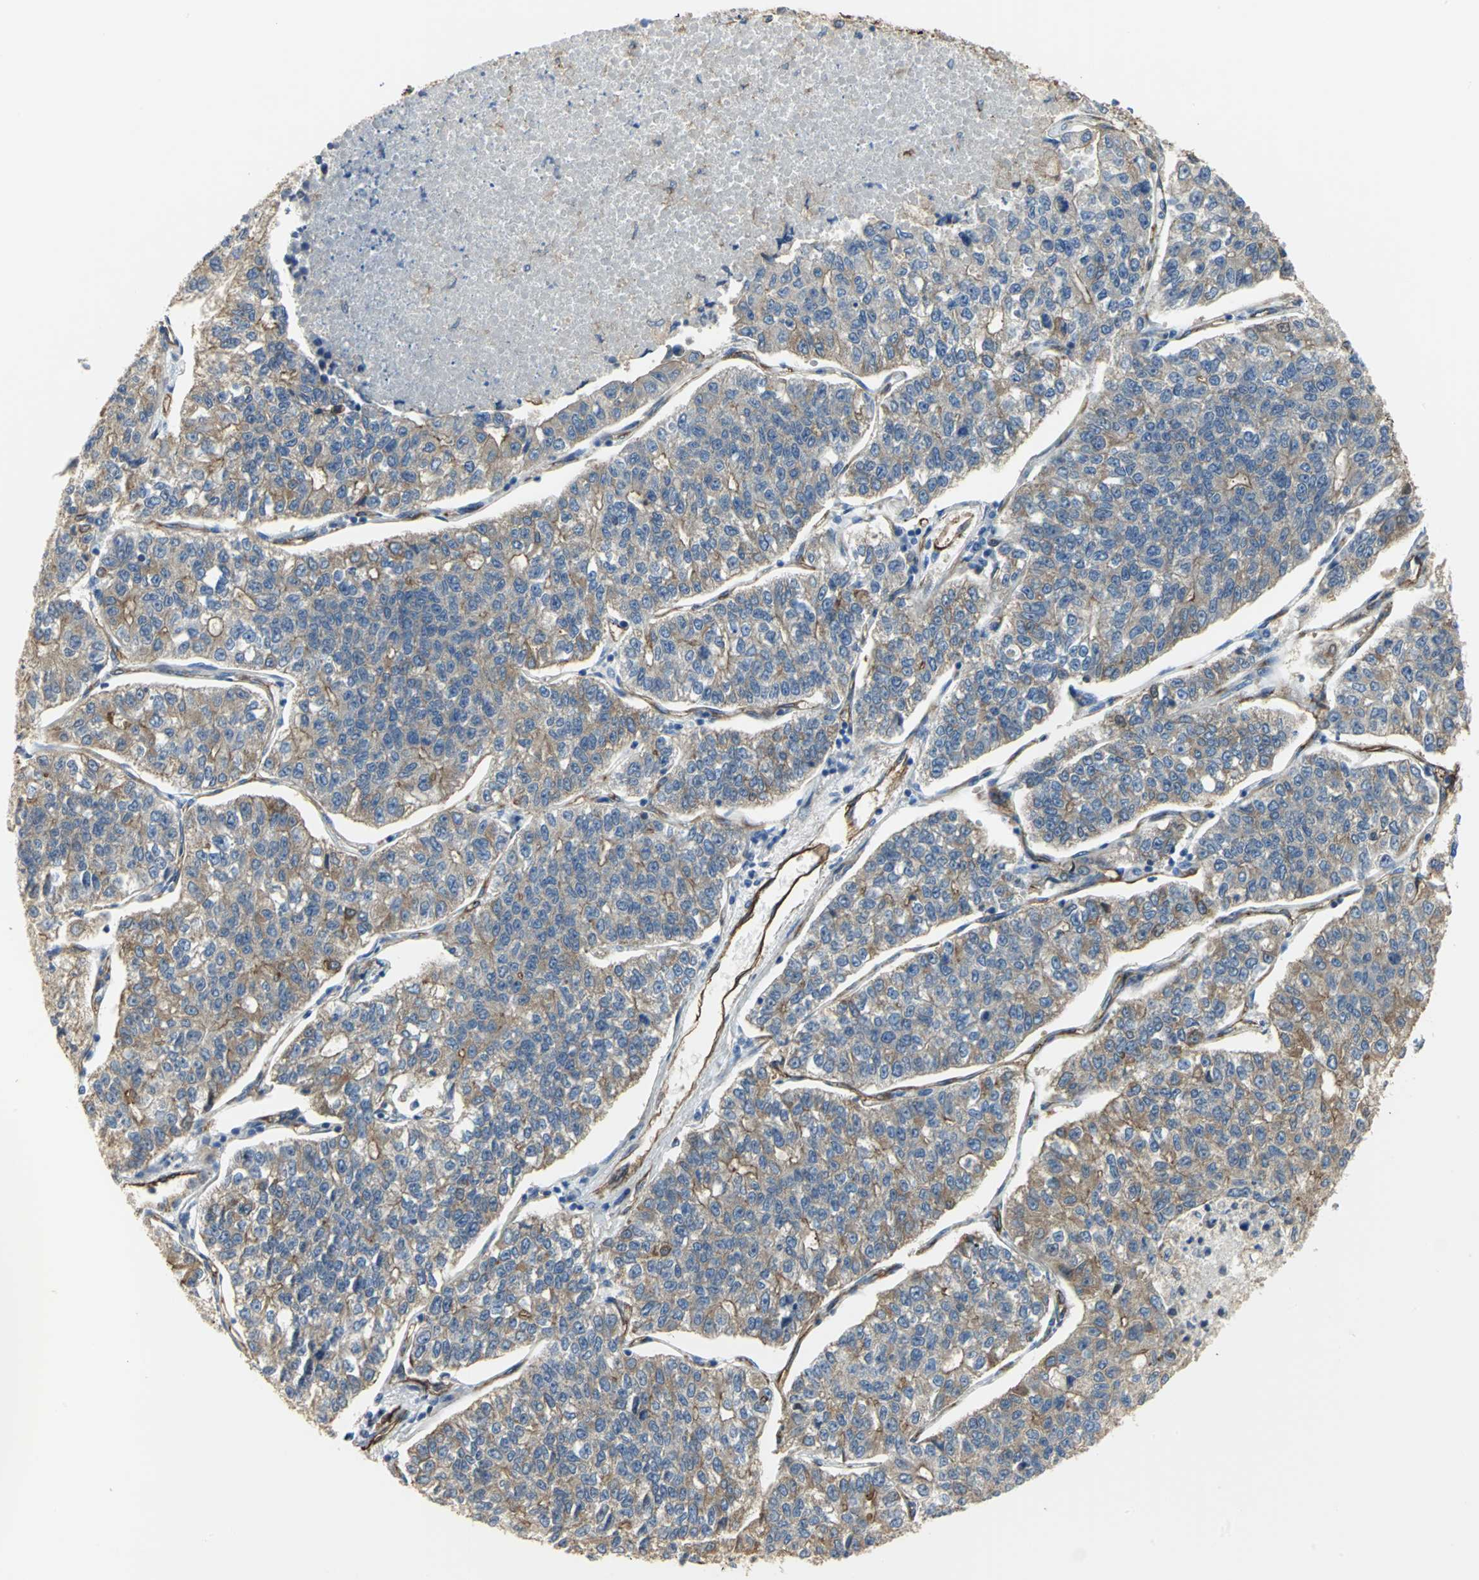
{"staining": {"intensity": "moderate", "quantity": "25%-75%", "location": "cytoplasmic/membranous"}, "tissue": "lung cancer", "cell_type": "Tumor cells", "image_type": "cancer", "snomed": [{"axis": "morphology", "description": "Adenocarcinoma, NOS"}, {"axis": "topography", "description": "Lung"}], "caption": "Approximately 25%-75% of tumor cells in lung cancer (adenocarcinoma) reveal moderate cytoplasmic/membranous protein staining as visualized by brown immunohistochemical staining.", "gene": "FLNB", "patient": {"sex": "male", "age": 49}}